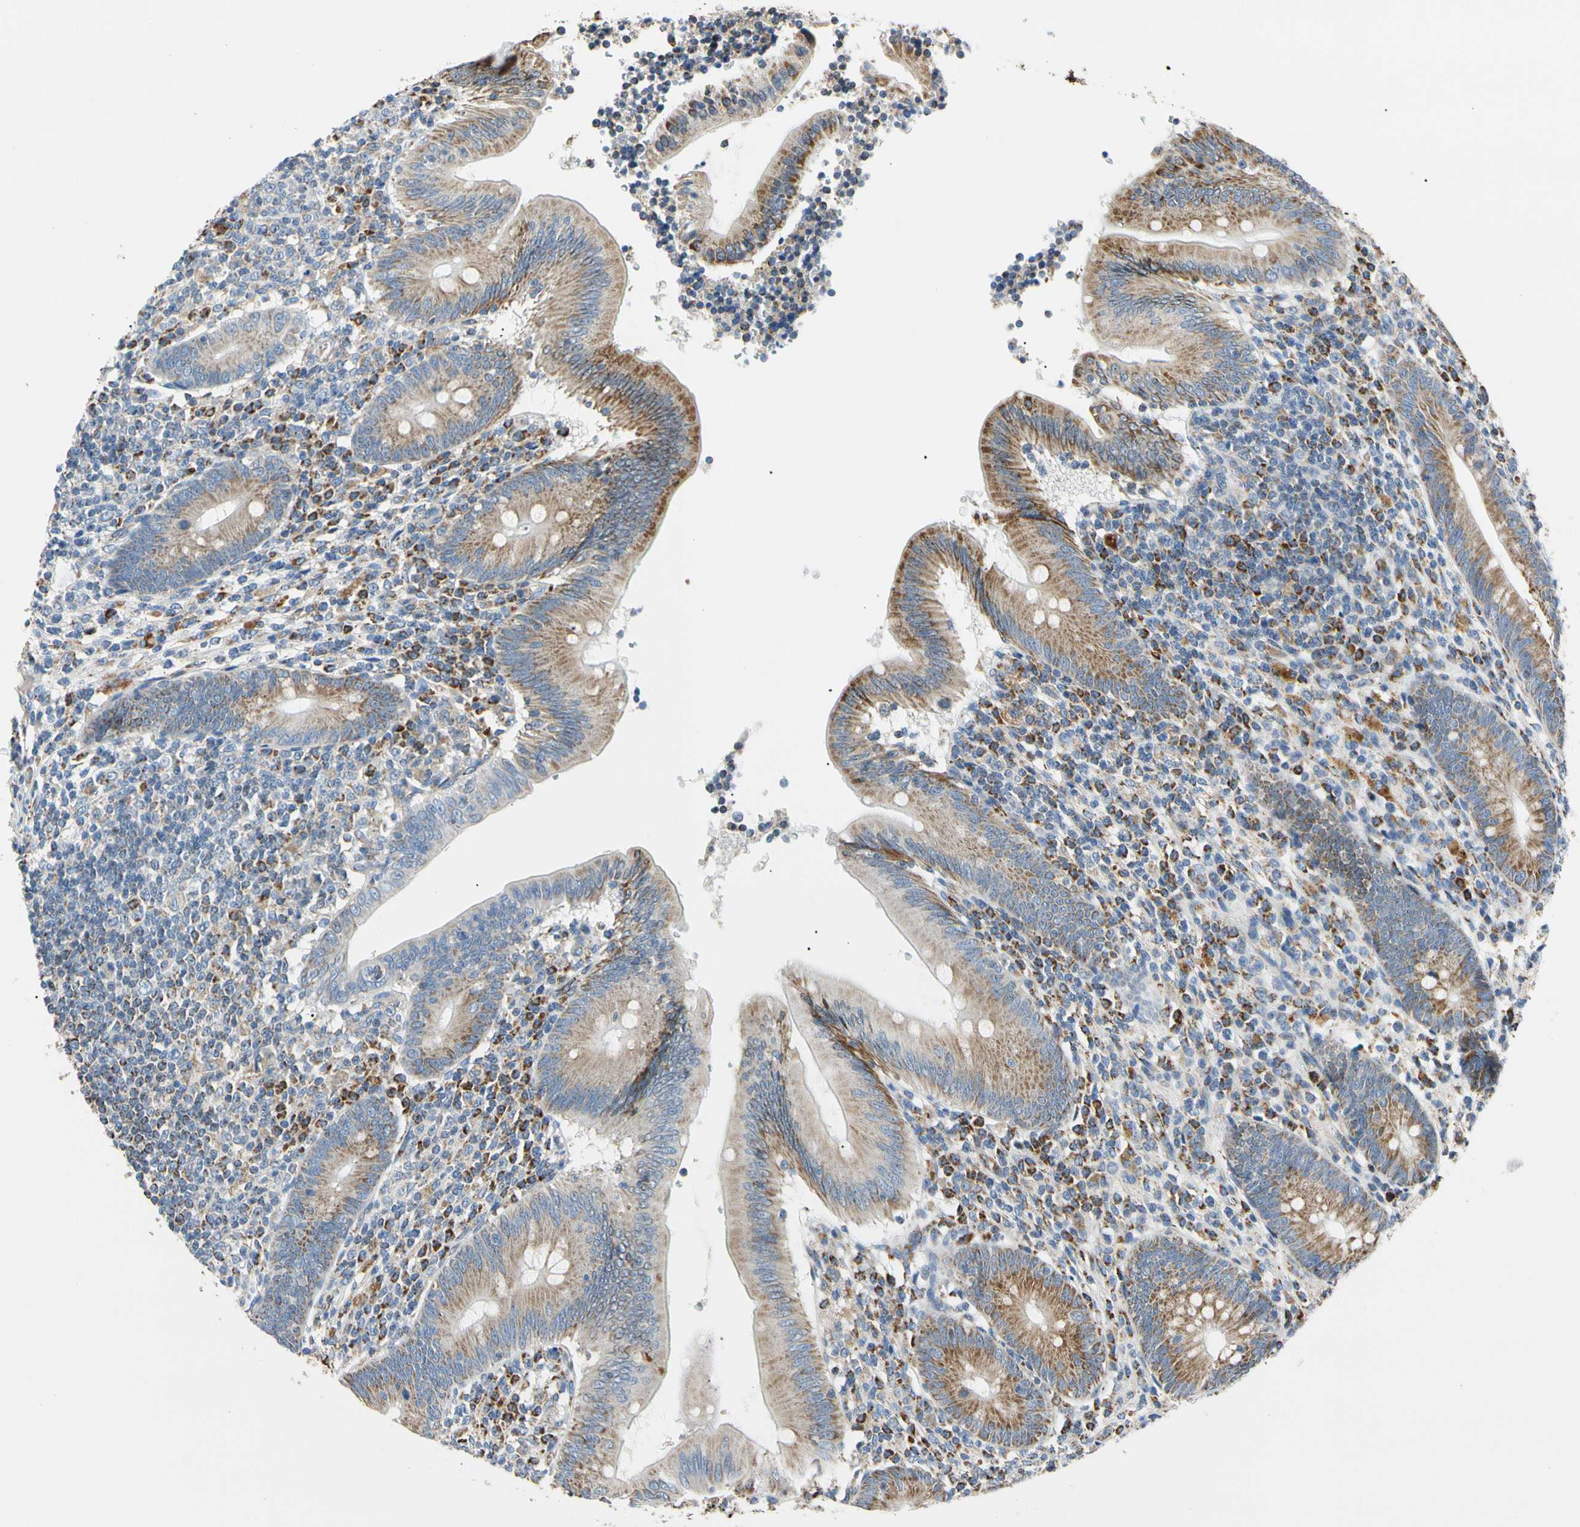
{"staining": {"intensity": "strong", "quantity": ">75%", "location": "cytoplasmic/membranous"}, "tissue": "appendix", "cell_type": "Glandular cells", "image_type": "normal", "snomed": [{"axis": "morphology", "description": "Normal tissue, NOS"}, {"axis": "morphology", "description": "Inflammation, NOS"}, {"axis": "topography", "description": "Appendix"}], "caption": "Appendix was stained to show a protein in brown. There is high levels of strong cytoplasmic/membranous expression in about >75% of glandular cells.", "gene": "ACAT1", "patient": {"sex": "male", "age": 46}}